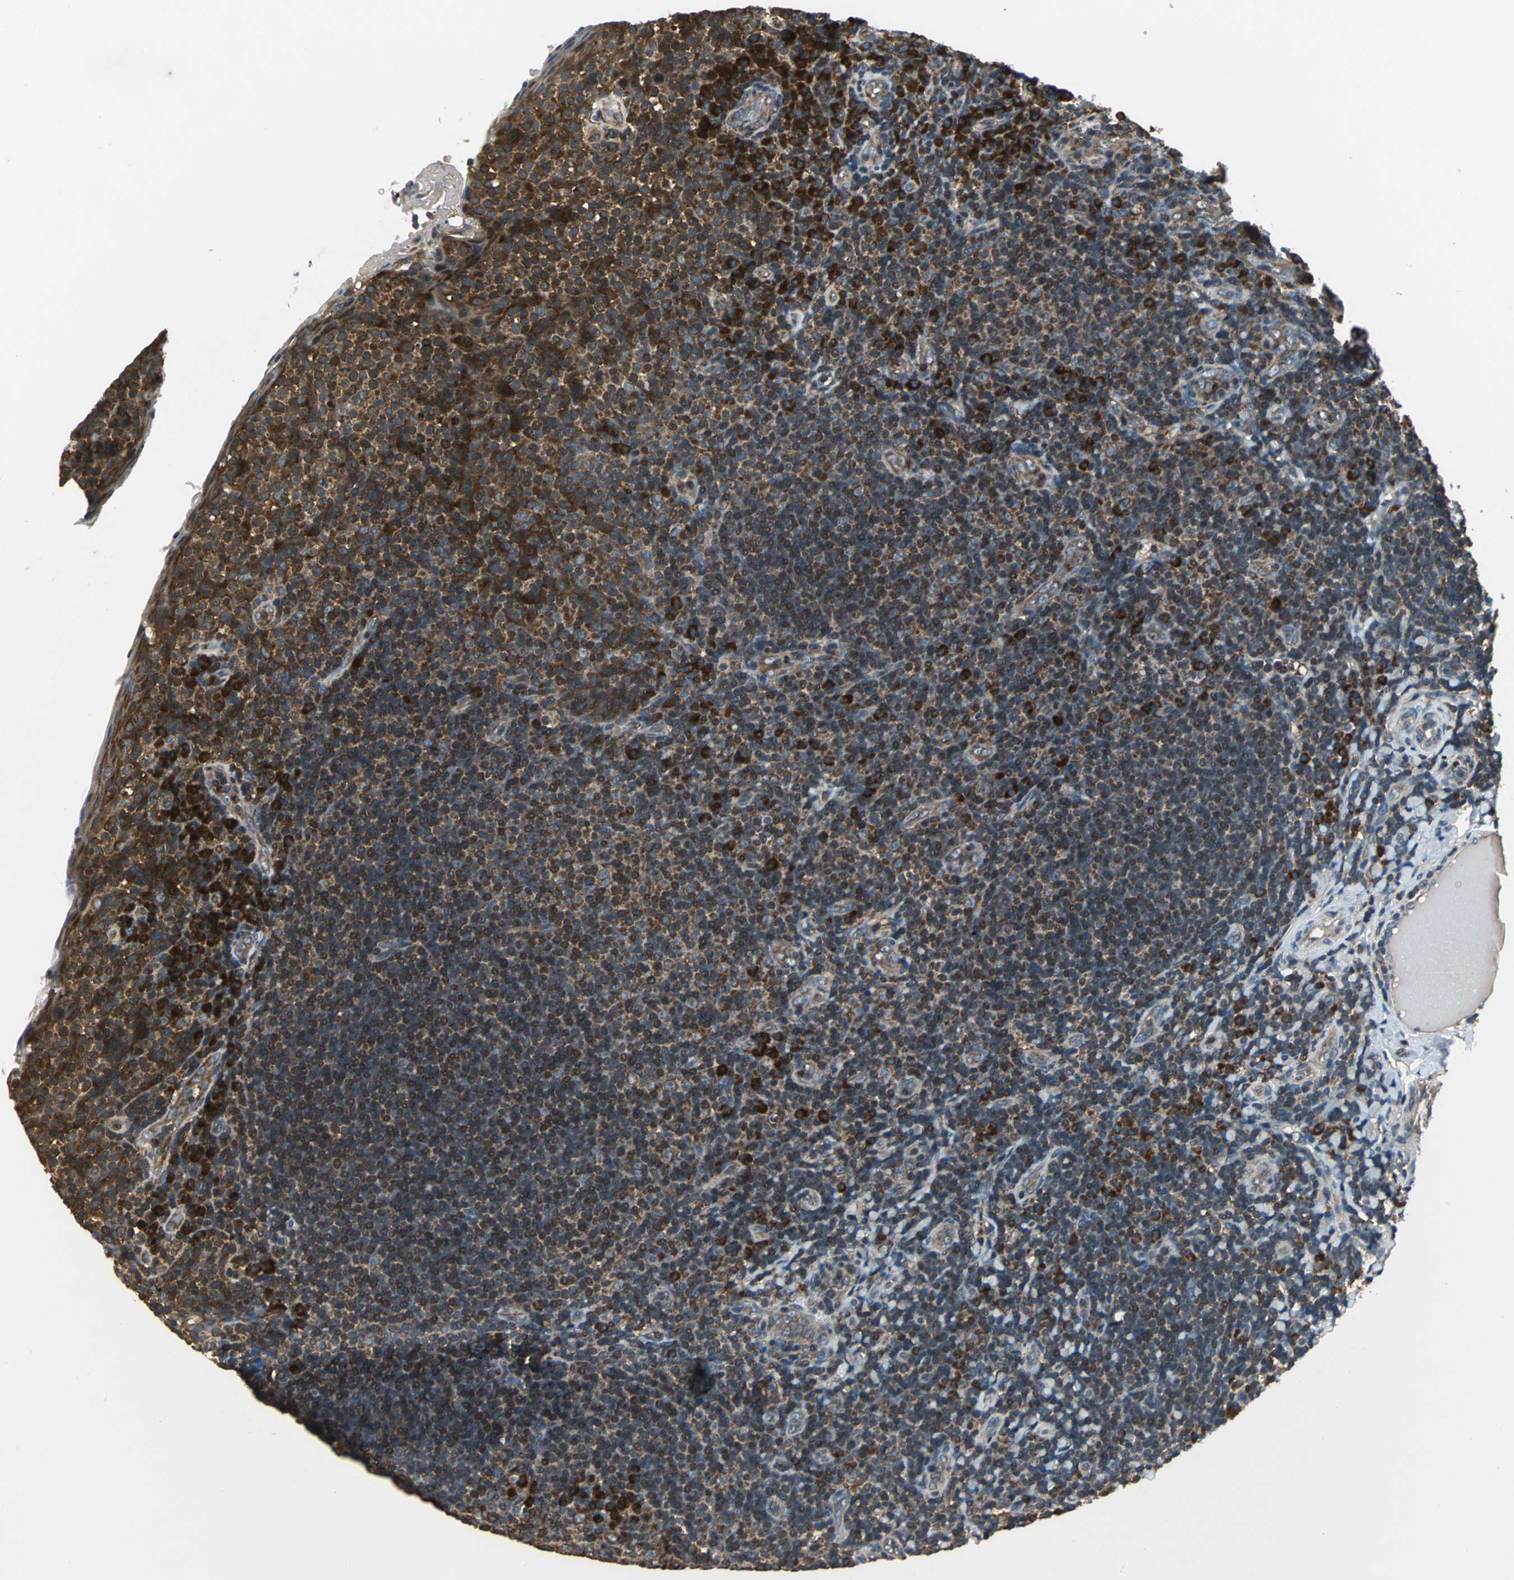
{"staining": {"intensity": "moderate", "quantity": "<25%", "location": "cytoplasmic/membranous"}, "tissue": "tonsil", "cell_type": "Germinal center cells", "image_type": "normal", "snomed": [{"axis": "morphology", "description": "Normal tissue, NOS"}, {"axis": "topography", "description": "Tonsil"}], "caption": "Tonsil was stained to show a protein in brown. There is low levels of moderate cytoplasmic/membranous positivity in approximately <25% of germinal center cells. (Stains: DAB in brown, nuclei in blue, Microscopy: brightfield microscopy at high magnification).", "gene": "EIF2B2", "patient": {"sex": "male", "age": 17}}